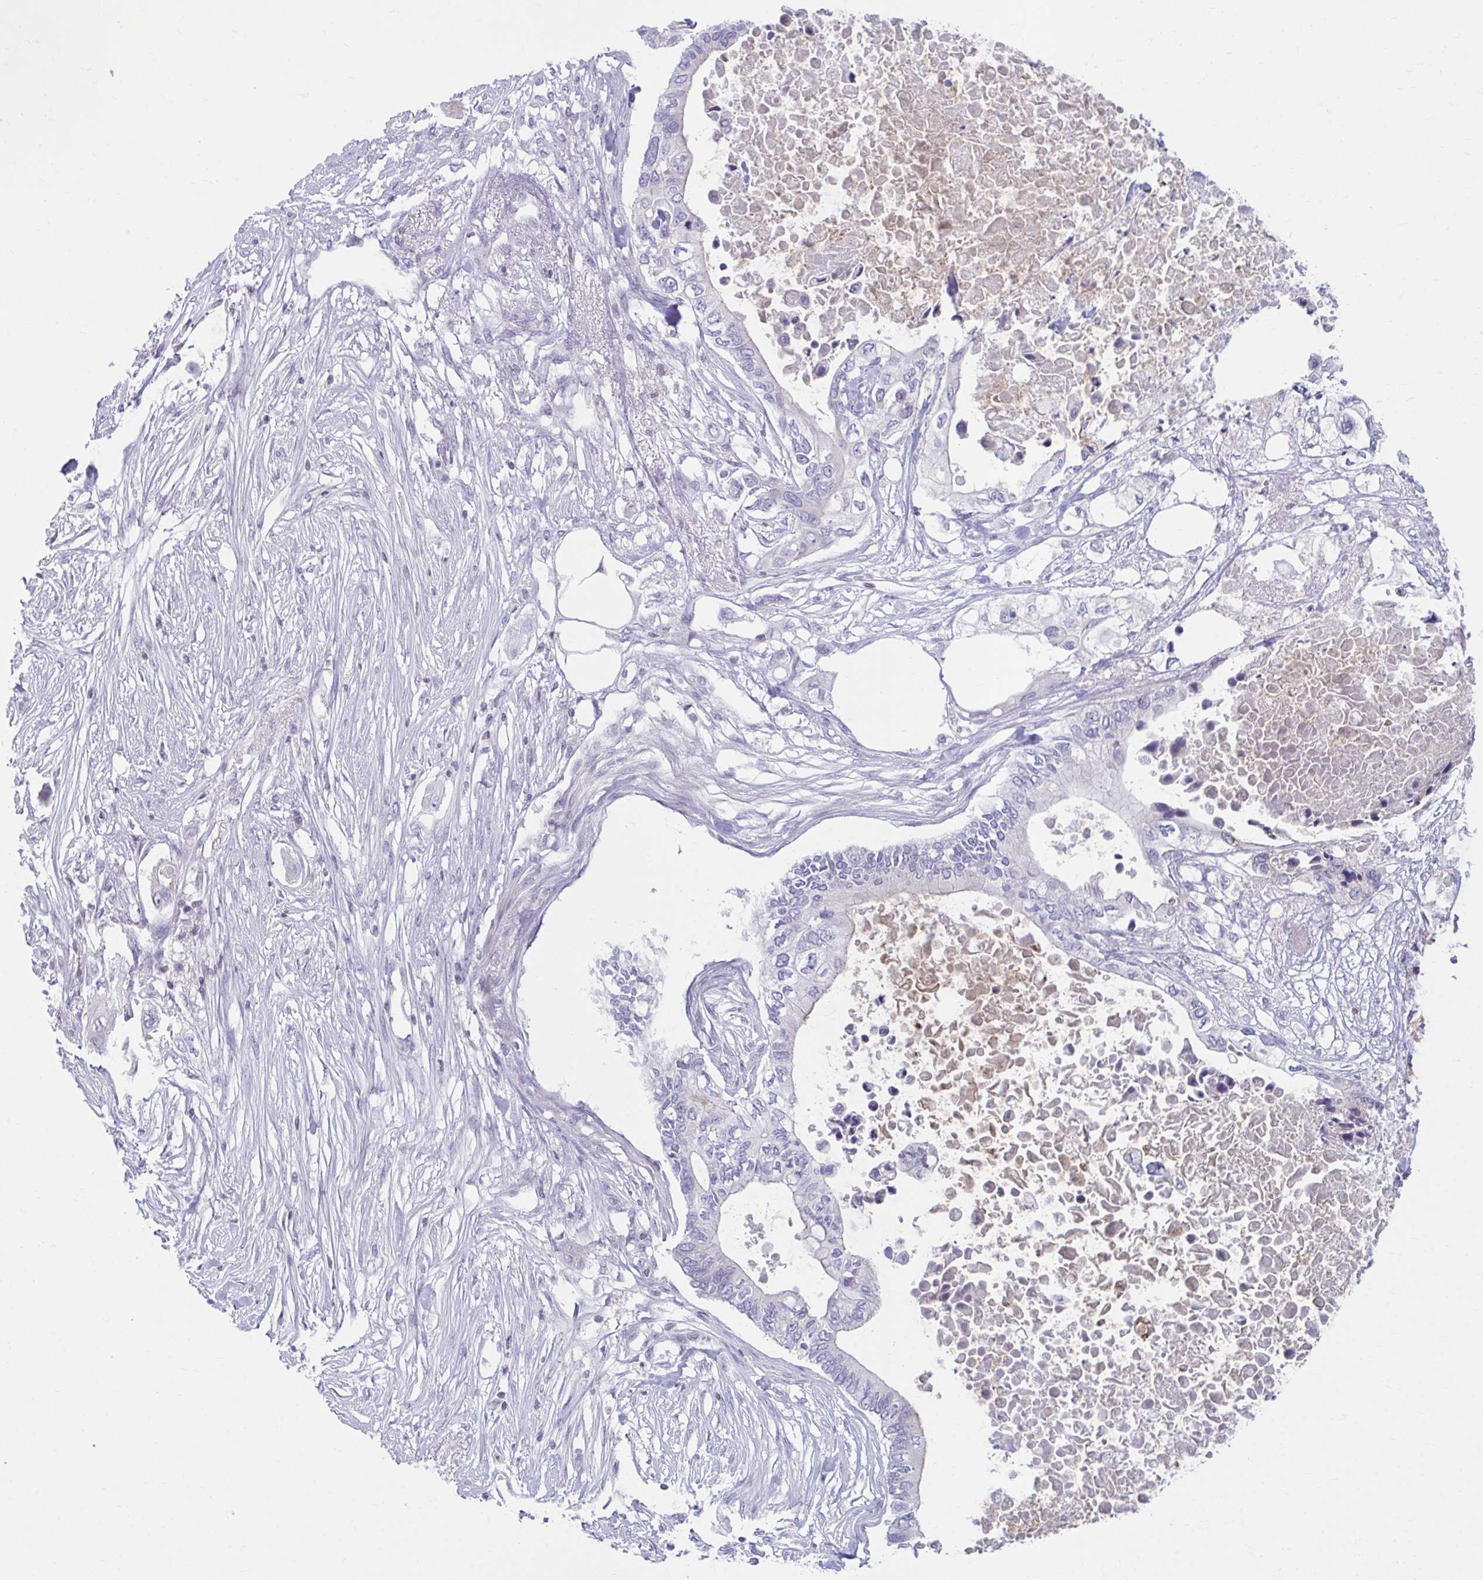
{"staining": {"intensity": "negative", "quantity": "none", "location": "none"}, "tissue": "pancreatic cancer", "cell_type": "Tumor cells", "image_type": "cancer", "snomed": [{"axis": "morphology", "description": "Adenocarcinoma, NOS"}, {"axis": "topography", "description": "Pancreas"}], "caption": "Tumor cells show no significant positivity in pancreatic adenocarcinoma. (DAB (3,3'-diaminobenzidine) IHC with hematoxylin counter stain).", "gene": "OR7A5", "patient": {"sex": "female", "age": 63}}